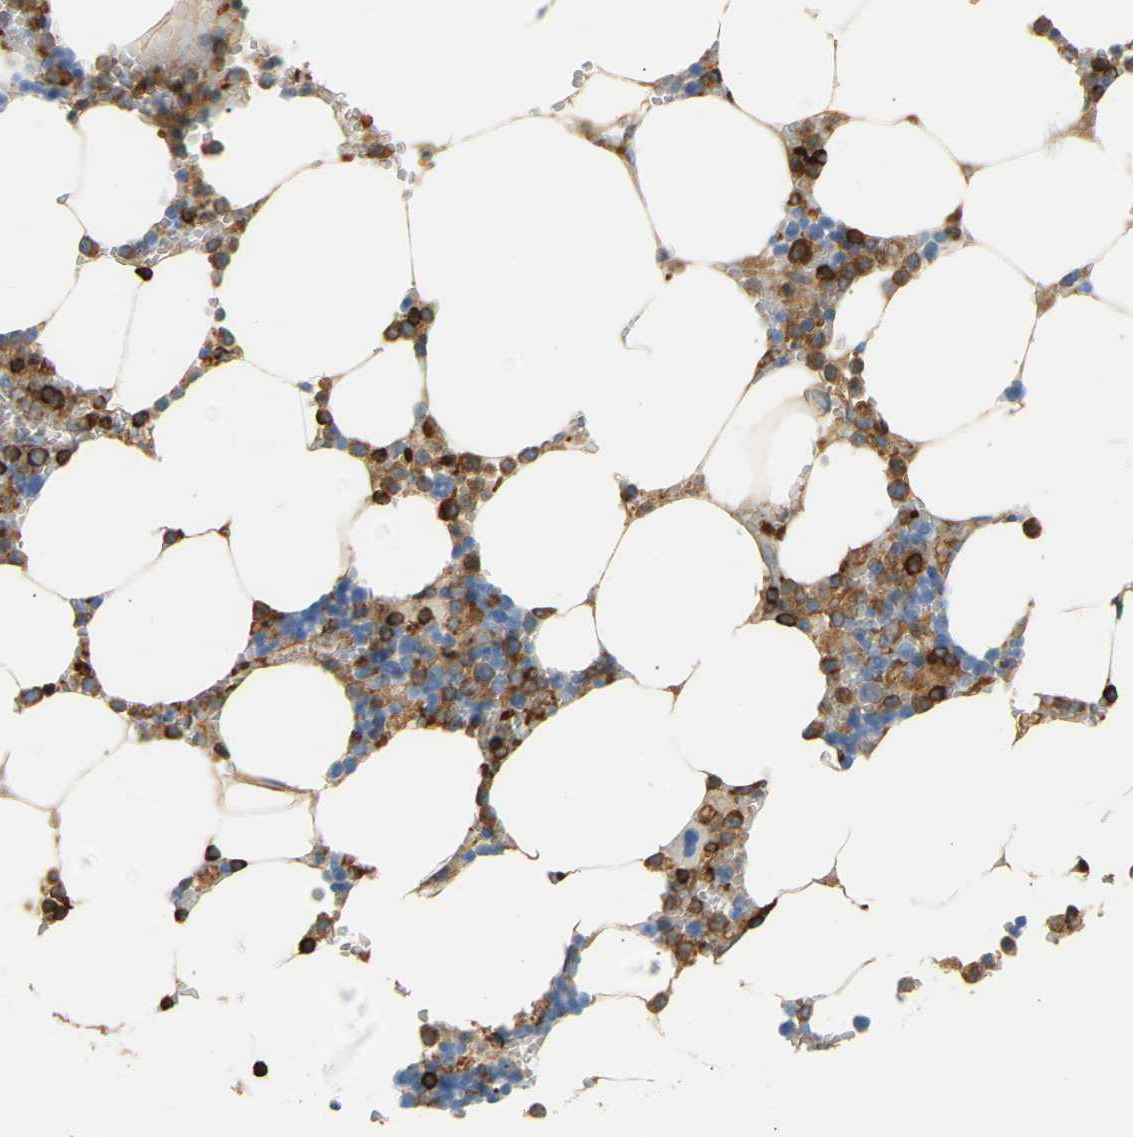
{"staining": {"intensity": "strong", "quantity": "25%-75%", "location": "cytoplasmic/membranous"}, "tissue": "bone marrow", "cell_type": "Hematopoietic cells", "image_type": "normal", "snomed": [{"axis": "morphology", "description": "Normal tissue, NOS"}, {"axis": "topography", "description": "Bone marrow"}], "caption": "The micrograph shows immunohistochemical staining of normal bone marrow. There is strong cytoplasmic/membranous positivity is appreciated in about 25%-75% of hematopoietic cells. The protein is shown in brown color, while the nuclei are stained blue.", "gene": "FNBP1", "patient": {"sex": "male", "age": 70}}